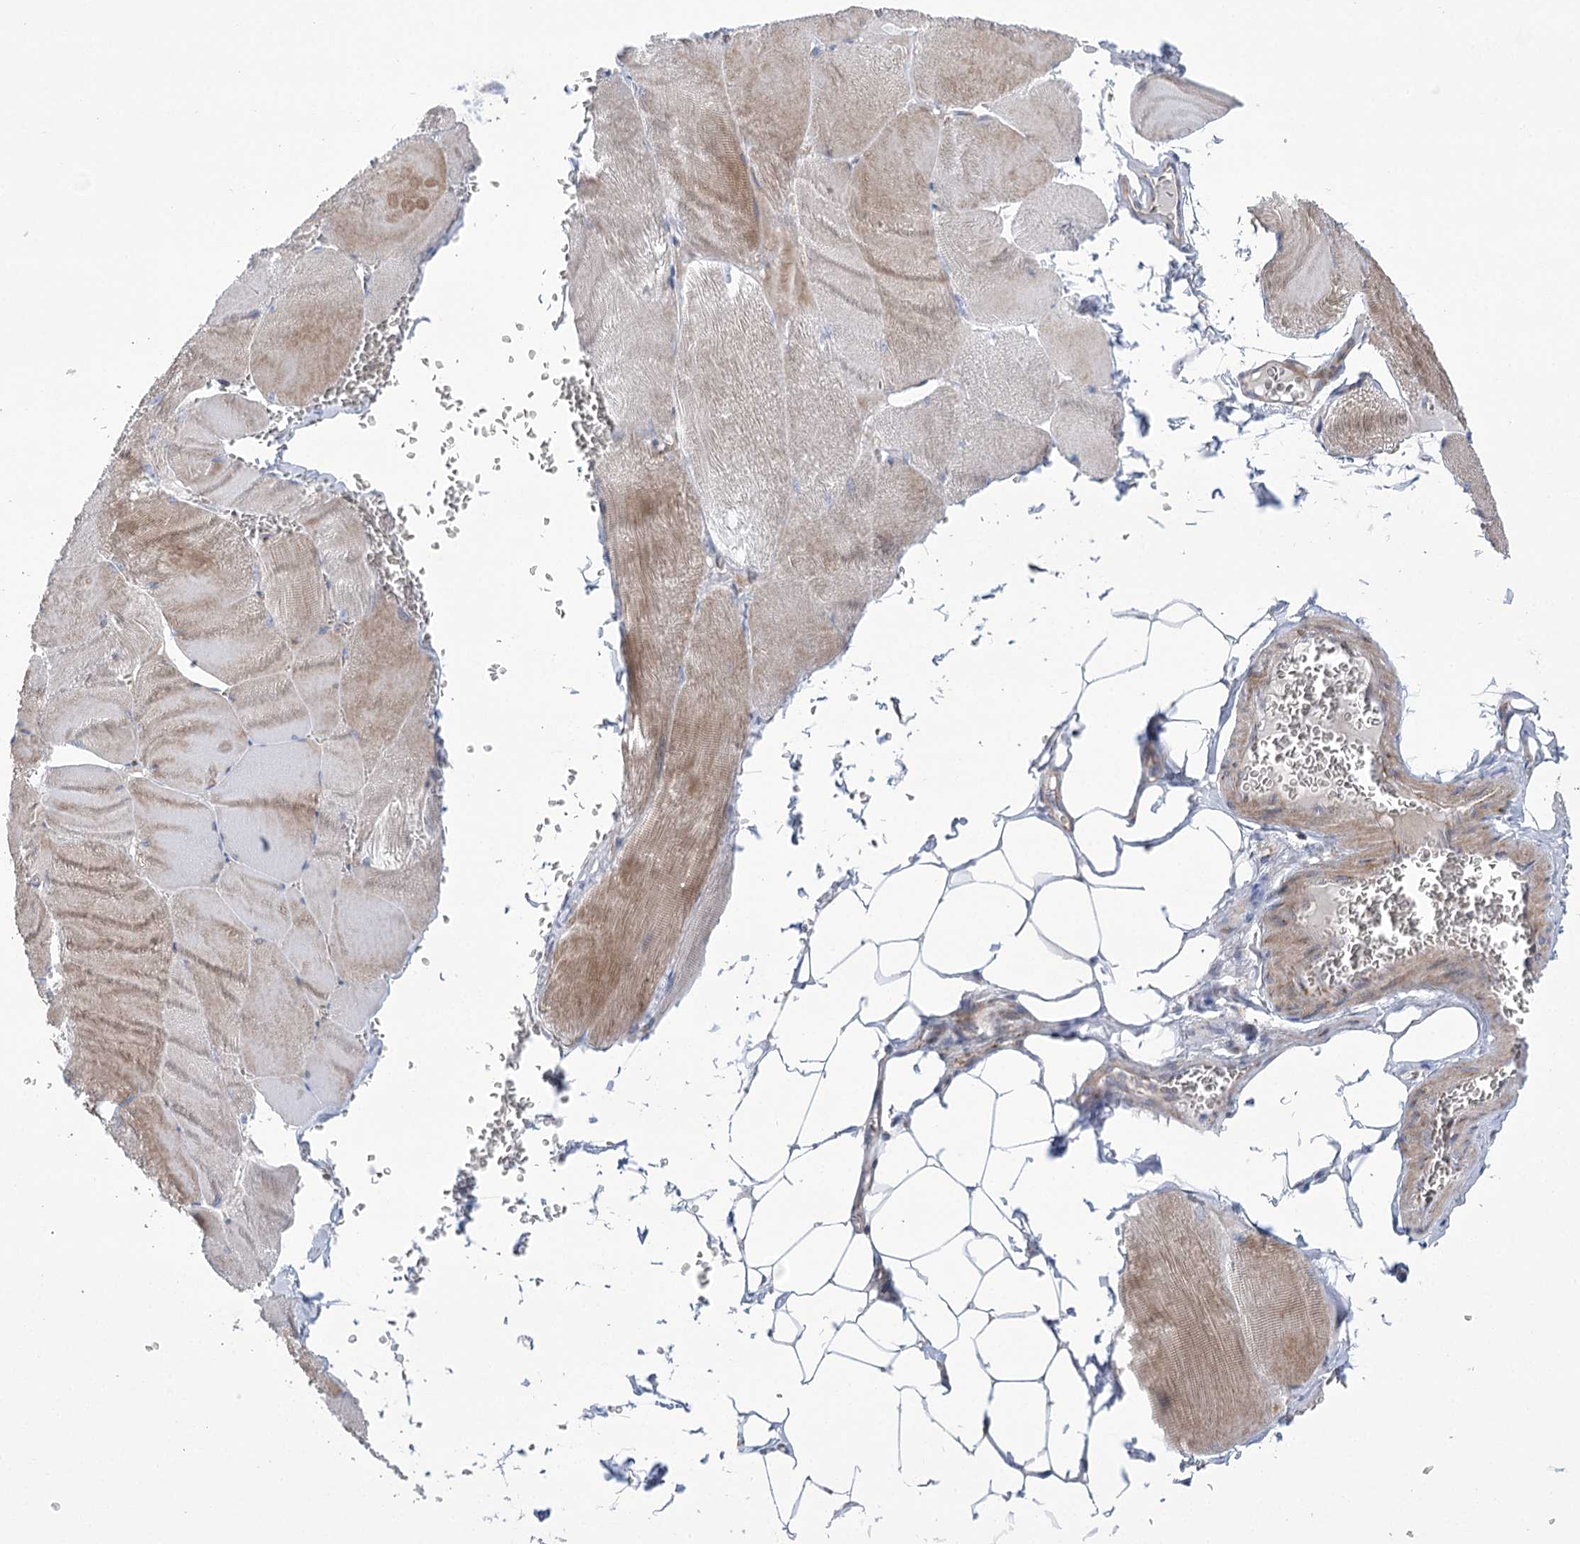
{"staining": {"intensity": "weak", "quantity": ">75%", "location": "cytoplasmic/membranous"}, "tissue": "skeletal muscle", "cell_type": "Myocytes", "image_type": "normal", "snomed": [{"axis": "morphology", "description": "Normal tissue, NOS"}, {"axis": "morphology", "description": "Basal cell carcinoma"}, {"axis": "topography", "description": "Skeletal muscle"}], "caption": "Brown immunohistochemical staining in benign human skeletal muscle exhibits weak cytoplasmic/membranous expression in approximately >75% of myocytes.", "gene": "NME7", "patient": {"sex": "female", "age": 64}}